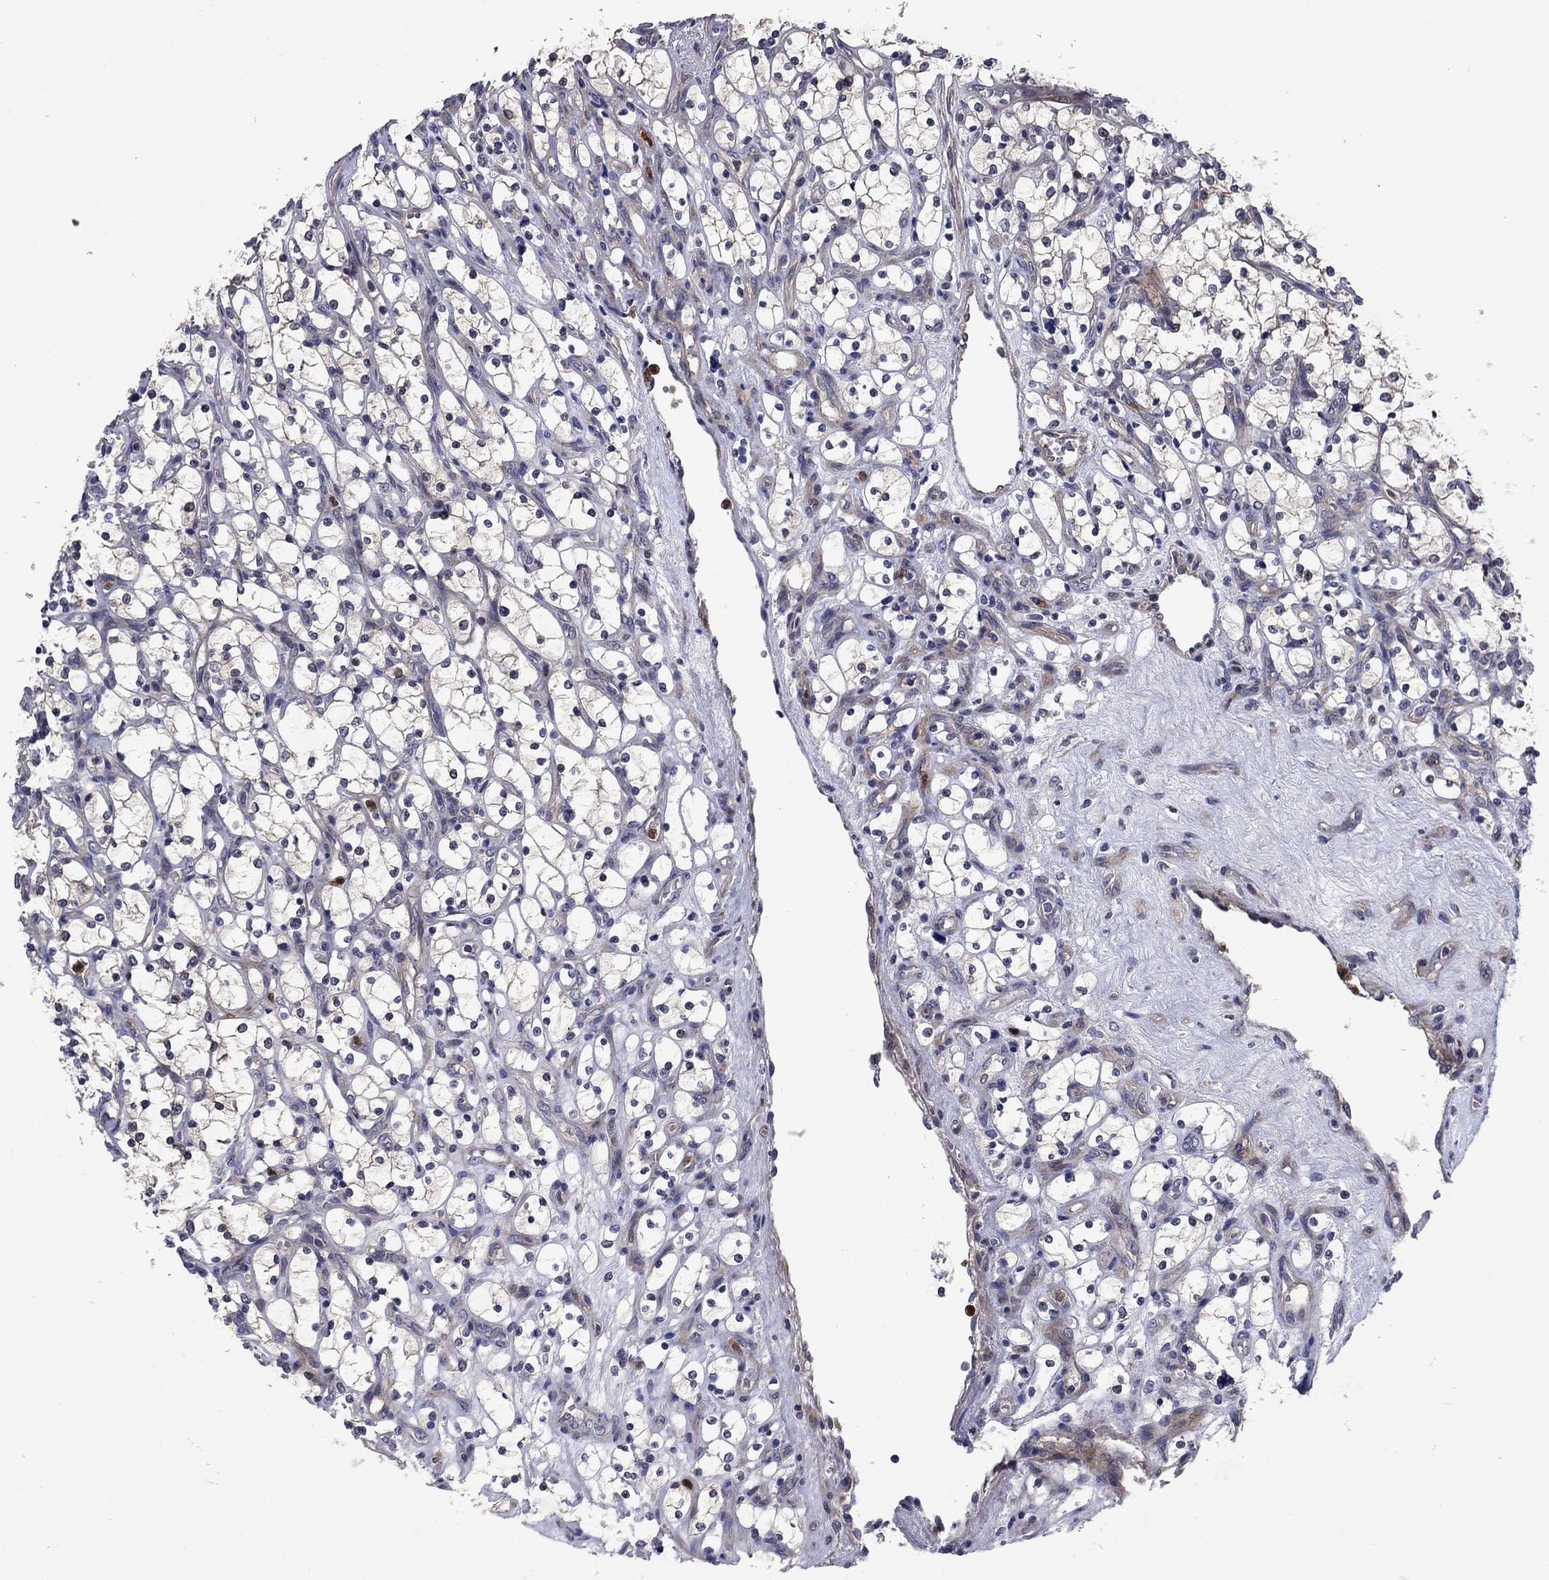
{"staining": {"intensity": "negative", "quantity": "none", "location": "none"}, "tissue": "renal cancer", "cell_type": "Tumor cells", "image_type": "cancer", "snomed": [{"axis": "morphology", "description": "Adenocarcinoma, NOS"}, {"axis": "topography", "description": "Kidney"}], "caption": "High magnification brightfield microscopy of adenocarcinoma (renal) stained with DAB (brown) and counterstained with hematoxylin (blue): tumor cells show no significant positivity.", "gene": "MSRB1", "patient": {"sex": "female", "age": 69}}